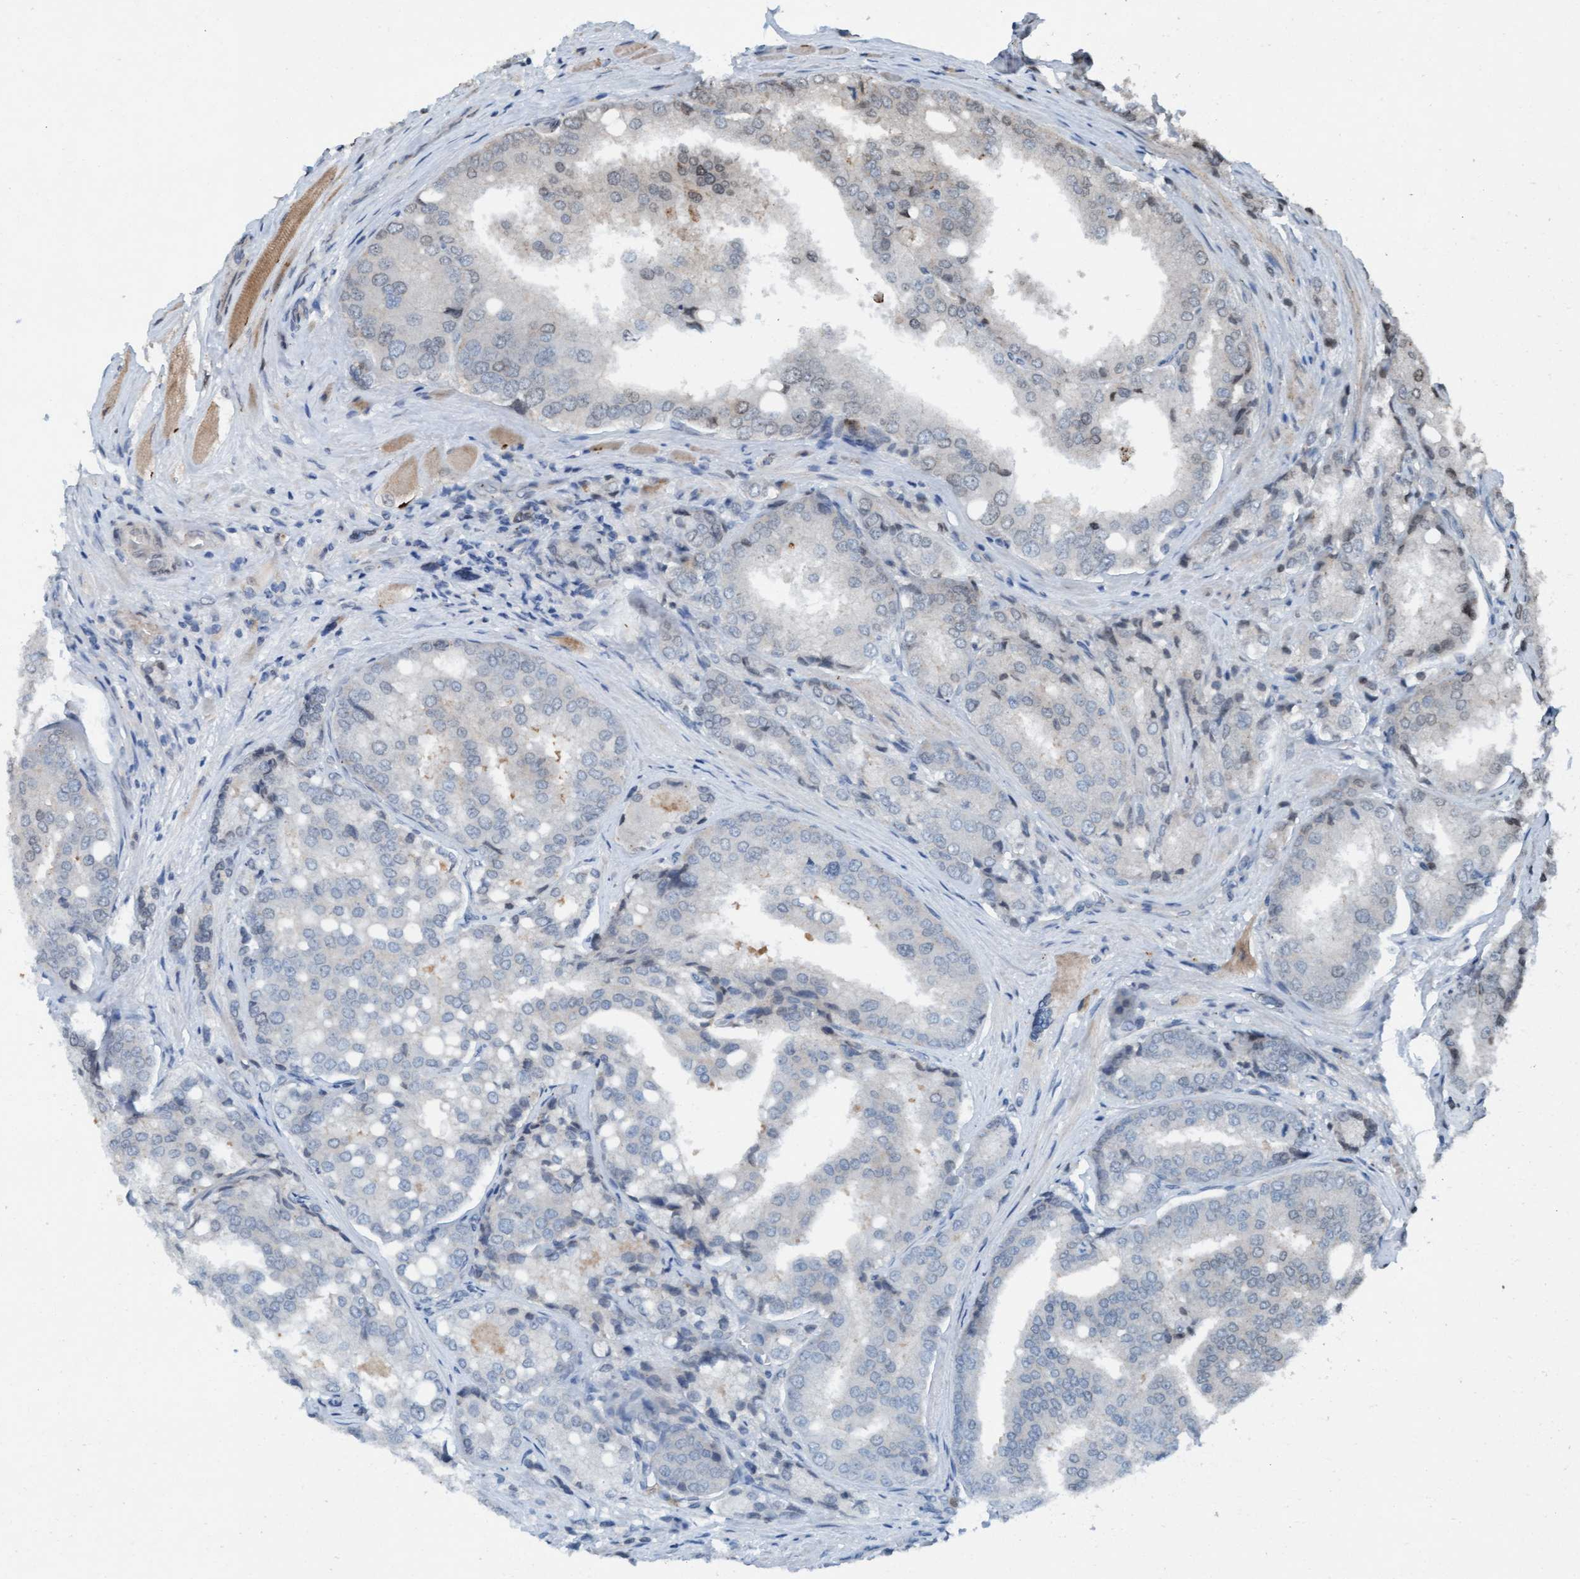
{"staining": {"intensity": "negative", "quantity": "none", "location": "none"}, "tissue": "prostate cancer", "cell_type": "Tumor cells", "image_type": "cancer", "snomed": [{"axis": "morphology", "description": "Adenocarcinoma, High grade"}, {"axis": "topography", "description": "Prostate"}], "caption": "A histopathology image of human prostate cancer is negative for staining in tumor cells.", "gene": "PLXNB2", "patient": {"sex": "male", "age": 50}}